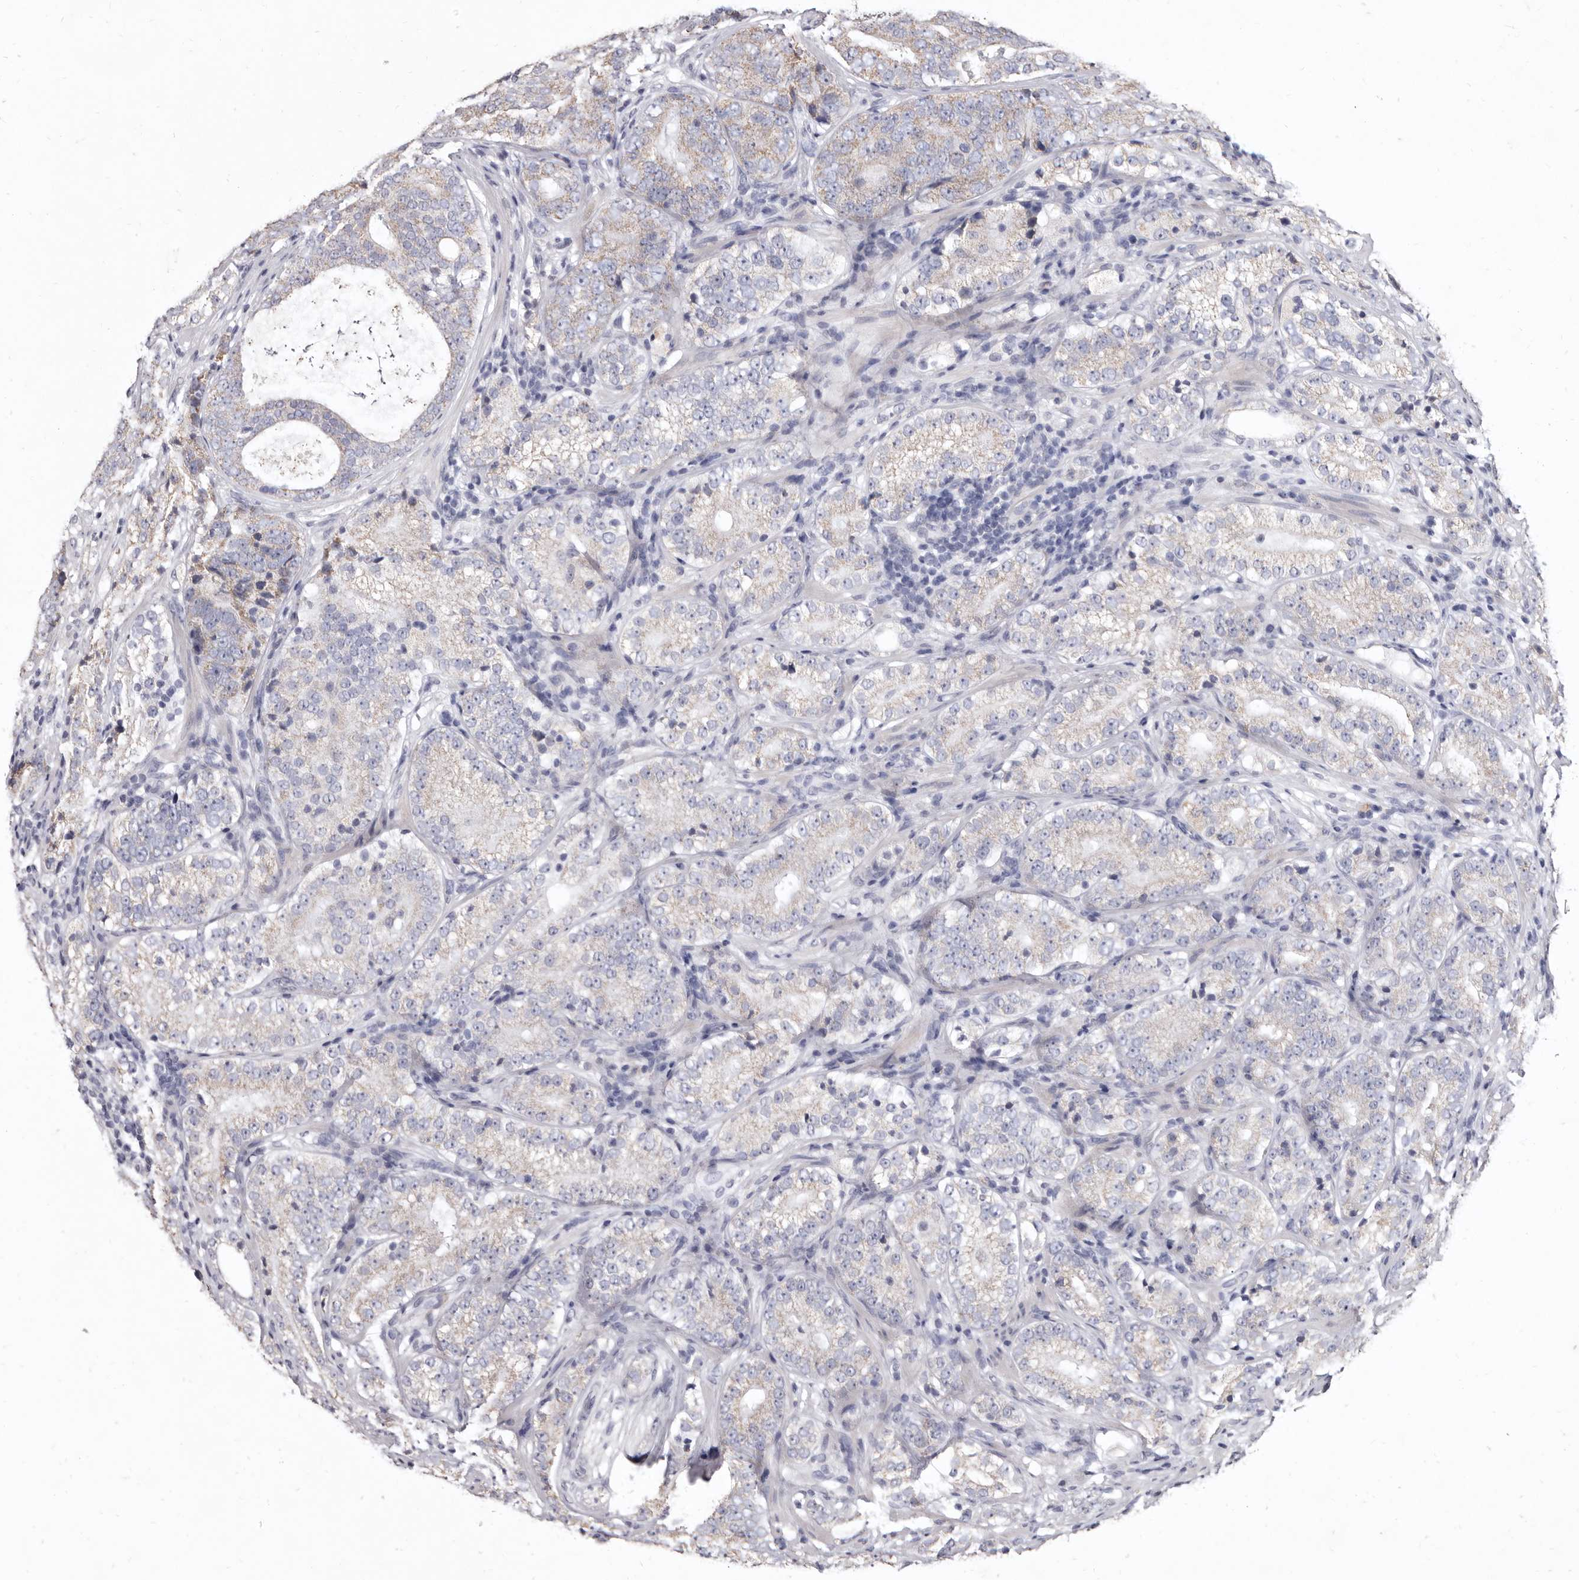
{"staining": {"intensity": "weak", "quantity": "25%-75%", "location": "cytoplasmic/membranous"}, "tissue": "prostate cancer", "cell_type": "Tumor cells", "image_type": "cancer", "snomed": [{"axis": "morphology", "description": "Adenocarcinoma, High grade"}, {"axis": "topography", "description": "Prostate"}], "caption": "IHC image of prostate cancer stained for a protein (brown), which demonstrates low levels of weak cytoplasmic/membranous staining in about 25%-75% of tumor cells.", "gene": "CYP2E1", "patient": {"sex": "male", "age": 56}}